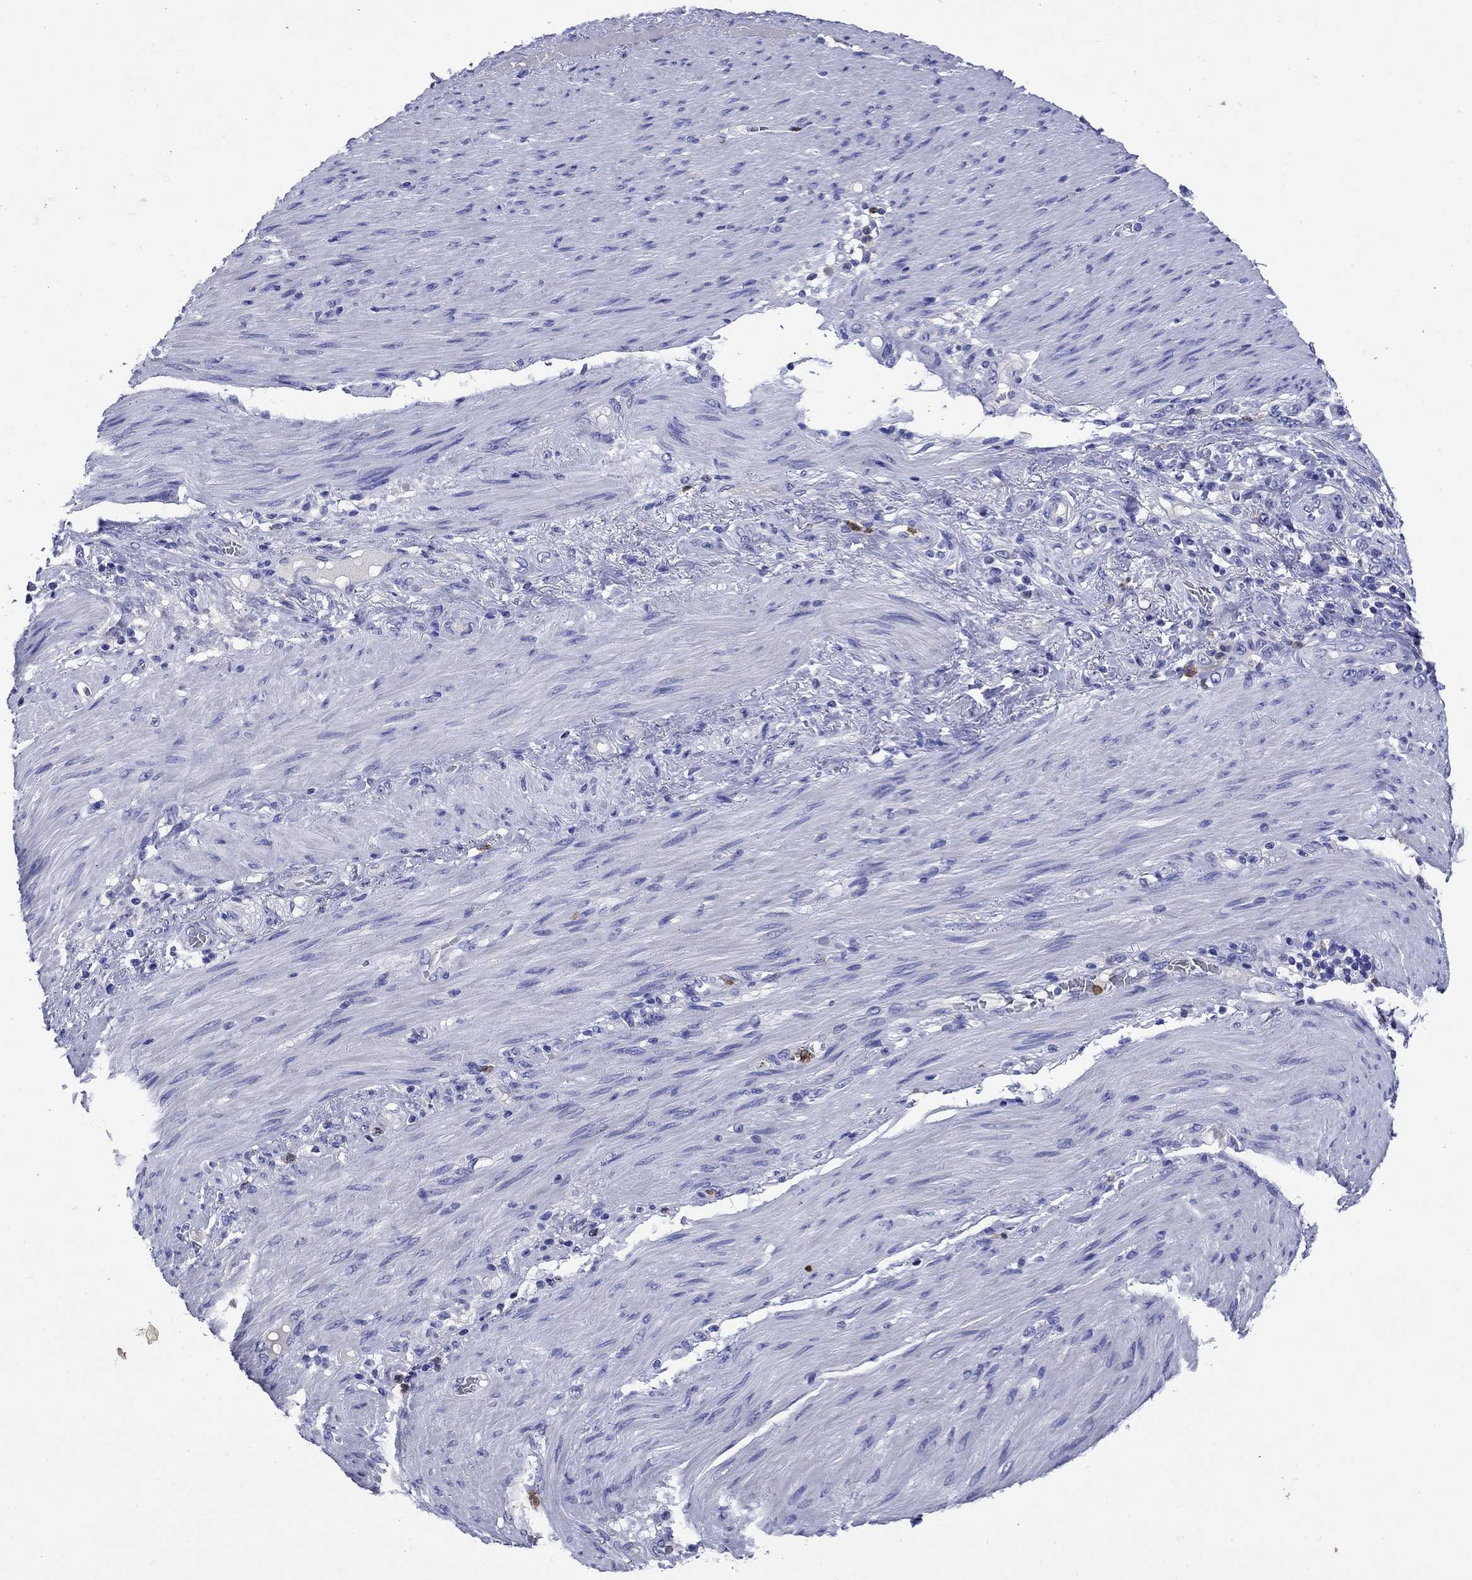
{"staining": {"intensity": "negative", "quantity": "none", "location": "none"}, "tissue": "stomach cancer", "cell_type": "Tumor cells", "image_type": "cancer", "snomed": [{"axis": "morphology", "description": "Normal tissue, NOS"}, {"axis": "morphology", "description": "Adenocarcinoma, NOS"}, {"axis": "topography", "description": "Stomach"}], "caption": "This photomicrograph is of stomach cancer stained with IHC to label a protein in brown with the nuclei are counter-stained blue. There is no staining in tumor cells.", "gene": "TFR2", "patient": {"sex": "female", "age": 79}}